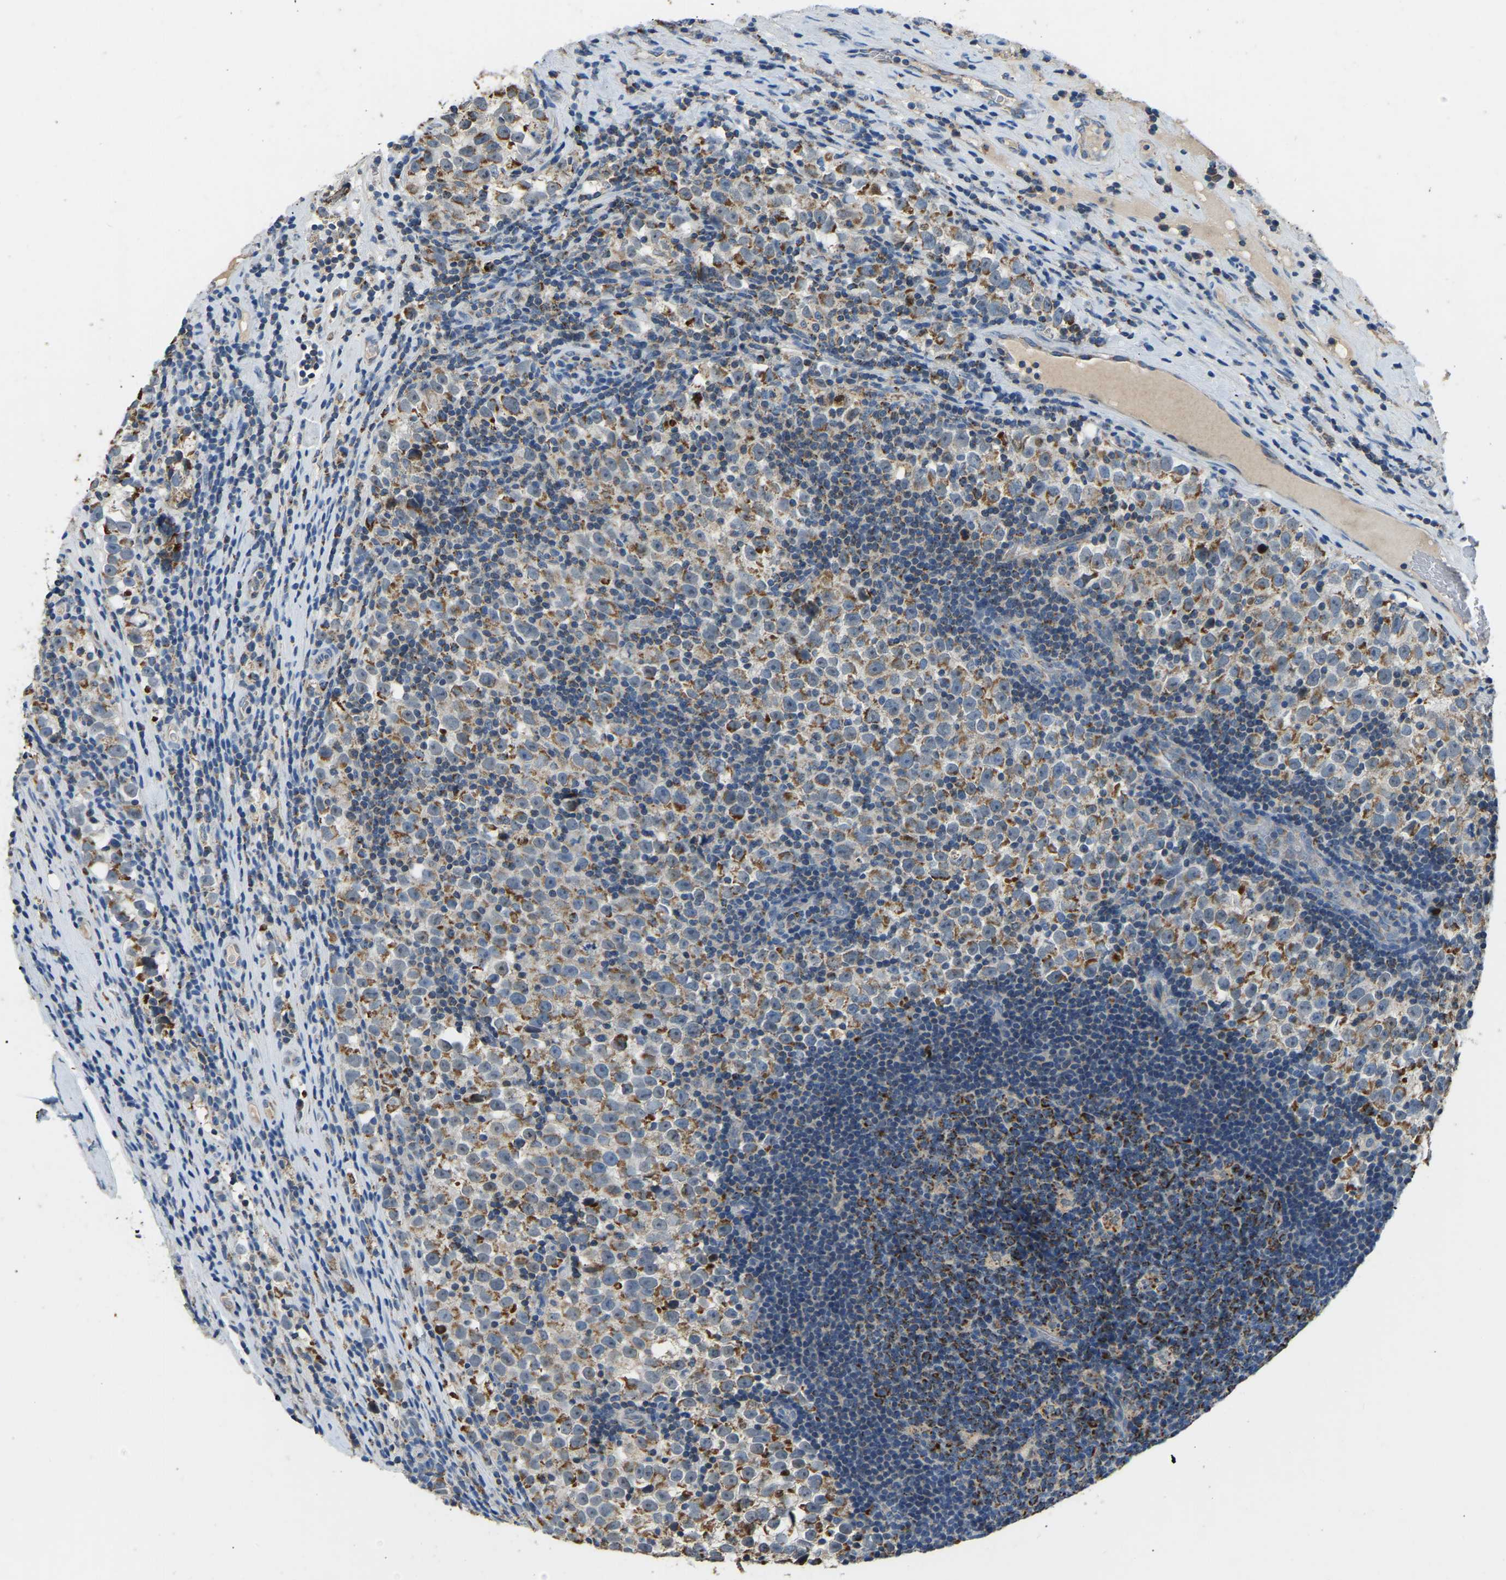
{"staining": {"intensity": "moderate", "quantity": ">75%", "location": "cytoplasmic/membranous"}, "tissue": "testis cancer", "cell_type": "Tumor cells", "image_type": "cancer", "snomed": [{"axis": "morphology", "description": "Normal tissue, NOS"}, {"axis": "morphology", "description": "Seminoma, NOS"}, {"axis": "topography", "description": "Testis"}], "caption": "IHC staining of testis seminoma, which demonstrates medium levels of moderate cytoplasmic/membranous positivity in about >75% of tumor cells indicating moderate cytoplasmic/membranous protein expression. The staining was performed using DAB (3,3'-diaminobenzidine) (brown) for protein detection and nuclei were counterstained in hematoxylin (blue).", "gene": "ZNF200", "patient": {"sex": "male", "age": 43}}